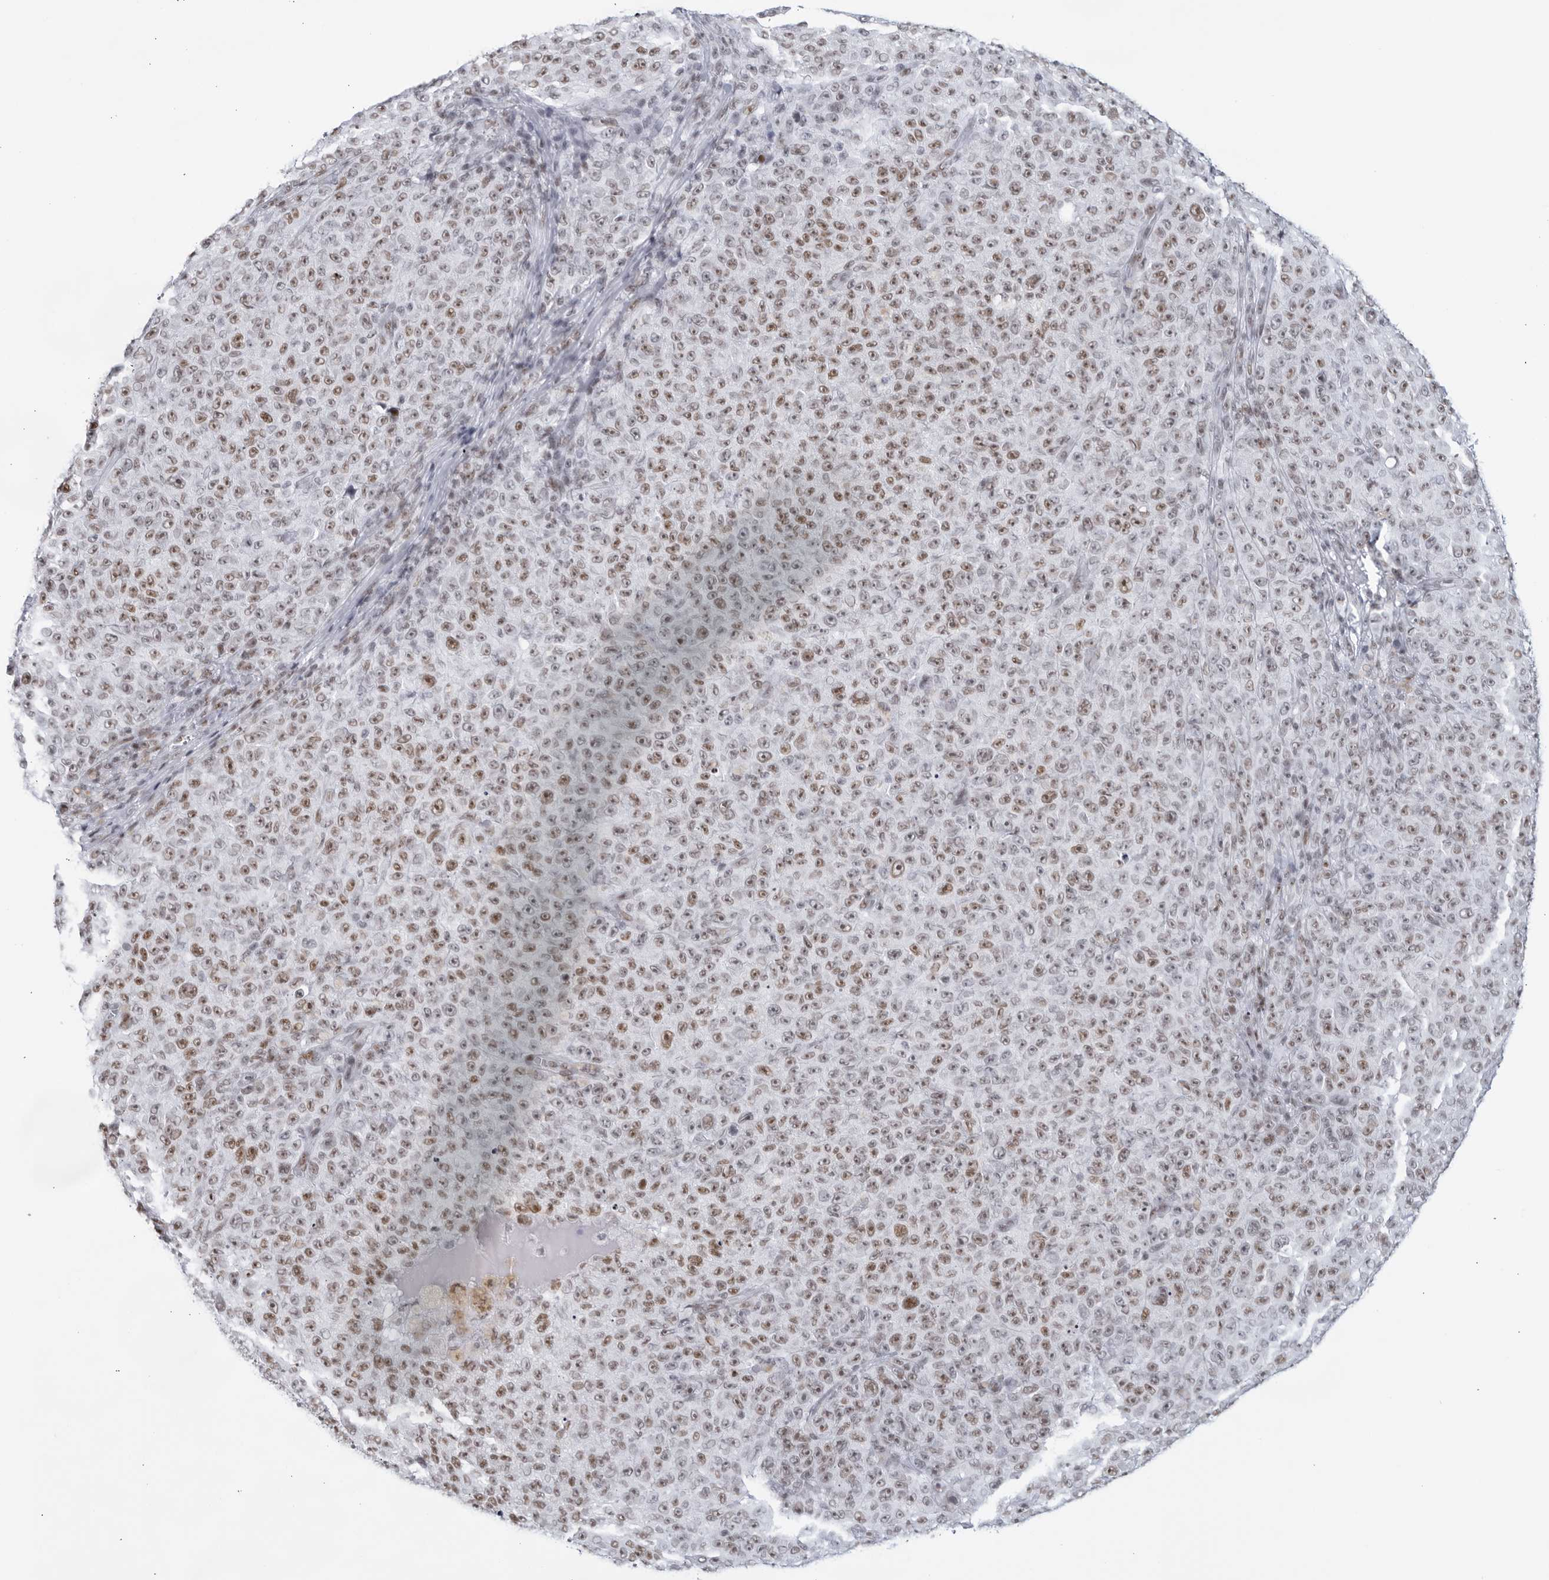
{"staining": {"intensity": "moderate", "quantity": ">75%", "location": "nuclear"}, "tissue": "melanoma", "cell_type": "Tumor cells", "image_type": "cancer", "snomed": [{"axis": "morphology", "description": "Malignant melanoma, NOS"}, {"axis": "topography", "description": "Skin"}], "caption": "Immunohistochemical staining of malignant melanoma reveals medium levels of moderate nuclear protein positivity in approximately >75% of tumor cells. The staining is performed using DAB brown chromogen to label protein expression. The nuclei are counter-stained blue using hematoxylin.", "gene": "HP1BP3", "patient": {"sex": "female", "age": 82}}